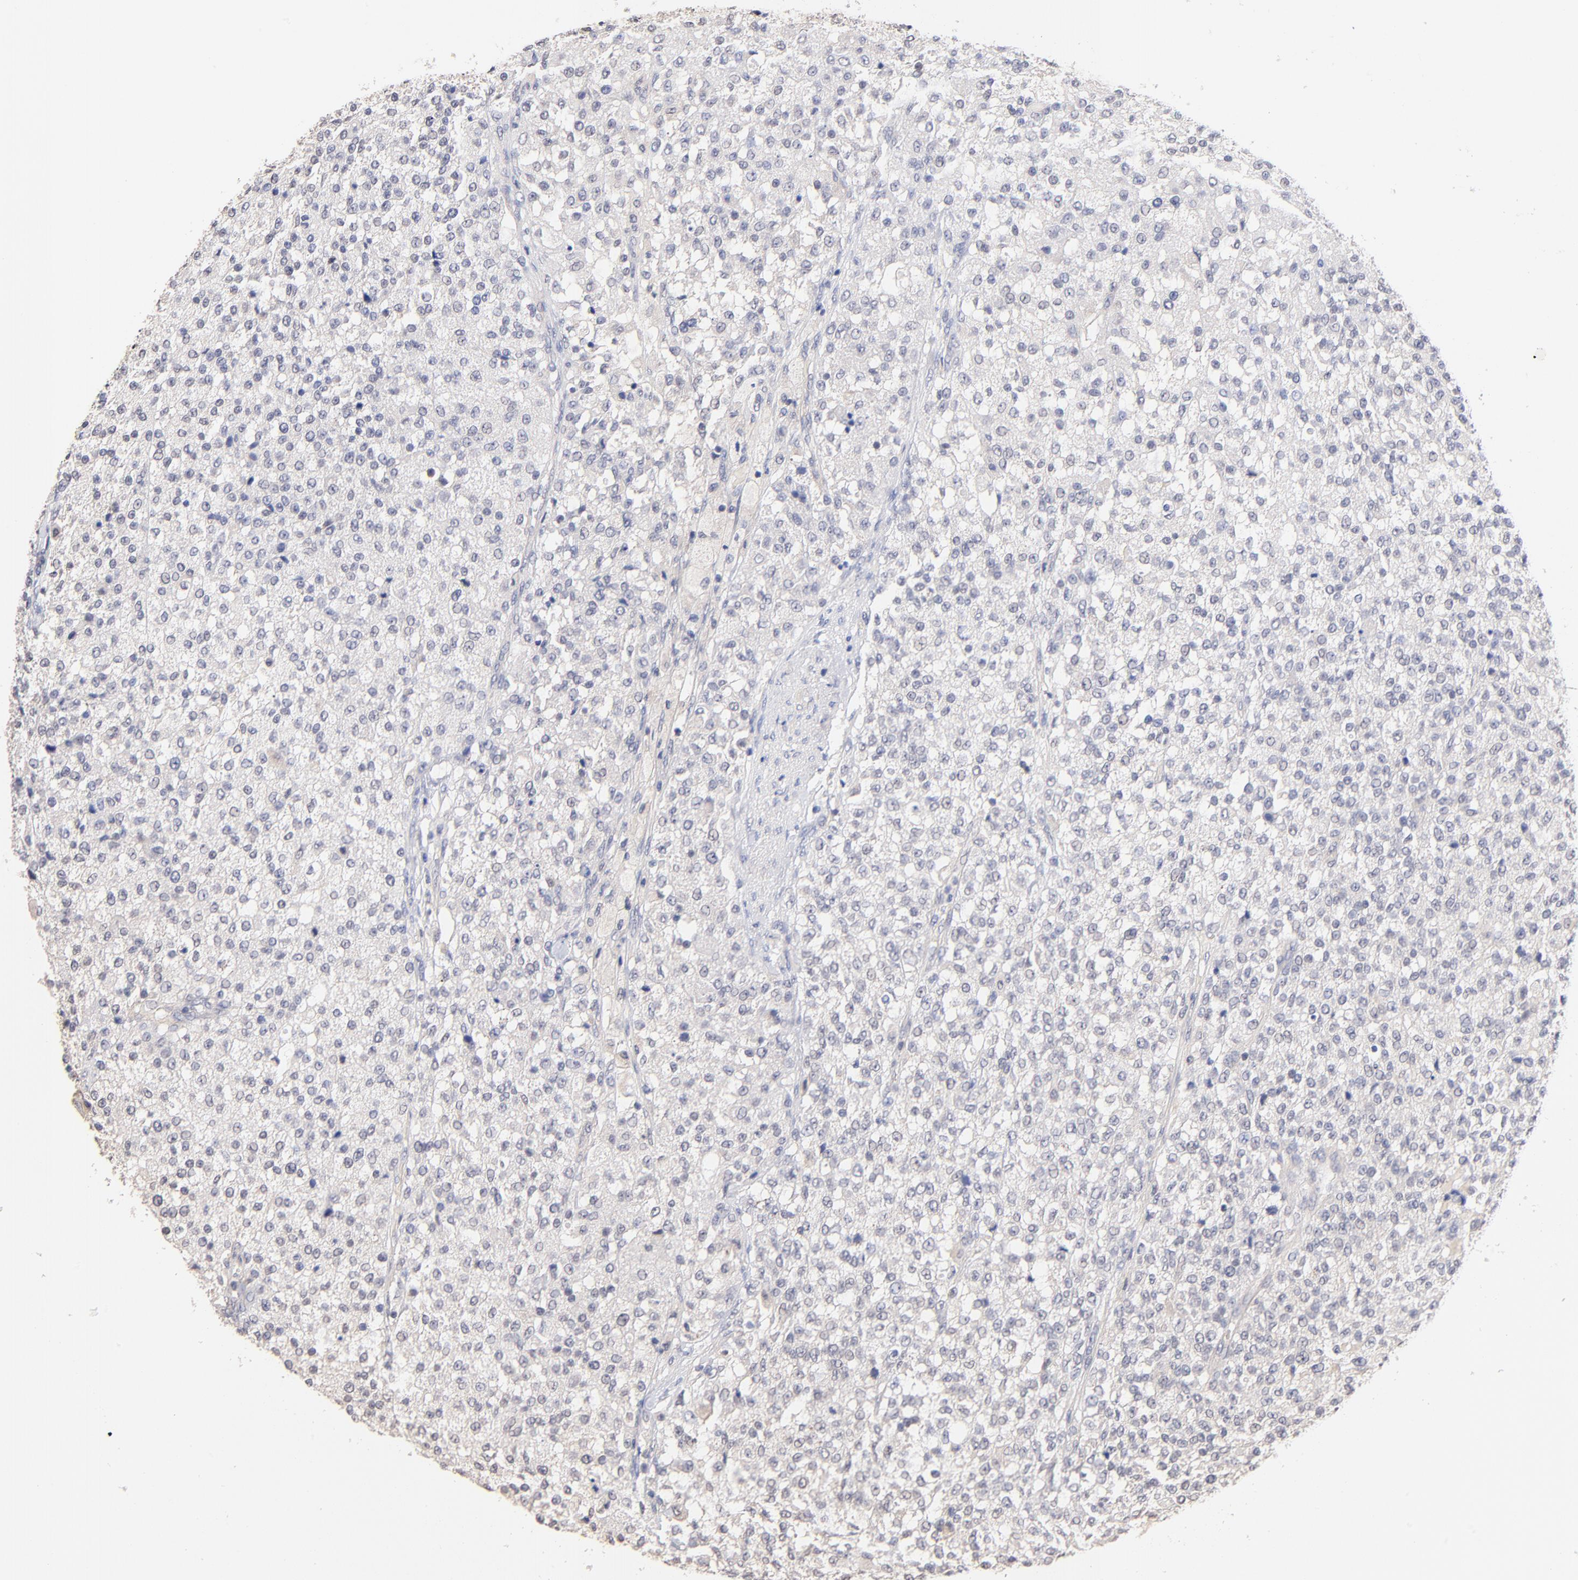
{"staining": {"intensity": "negative", "quantity": "none", "location": "none"}, "tissue": "testis cancer", "cell_type": "Tumor cells", "image_type": "cancer", "snomed": [{"axis": "morphology", "description": "Seminoma, NOS"}, {"axis": "topography", "description": "Testis"}], "caption": "The micrograph reveals no significant expression in tumor cells of testis cancer (seminoma).", "gene": "RIBC2", "patient": {"sex": "male", "age": 59}}